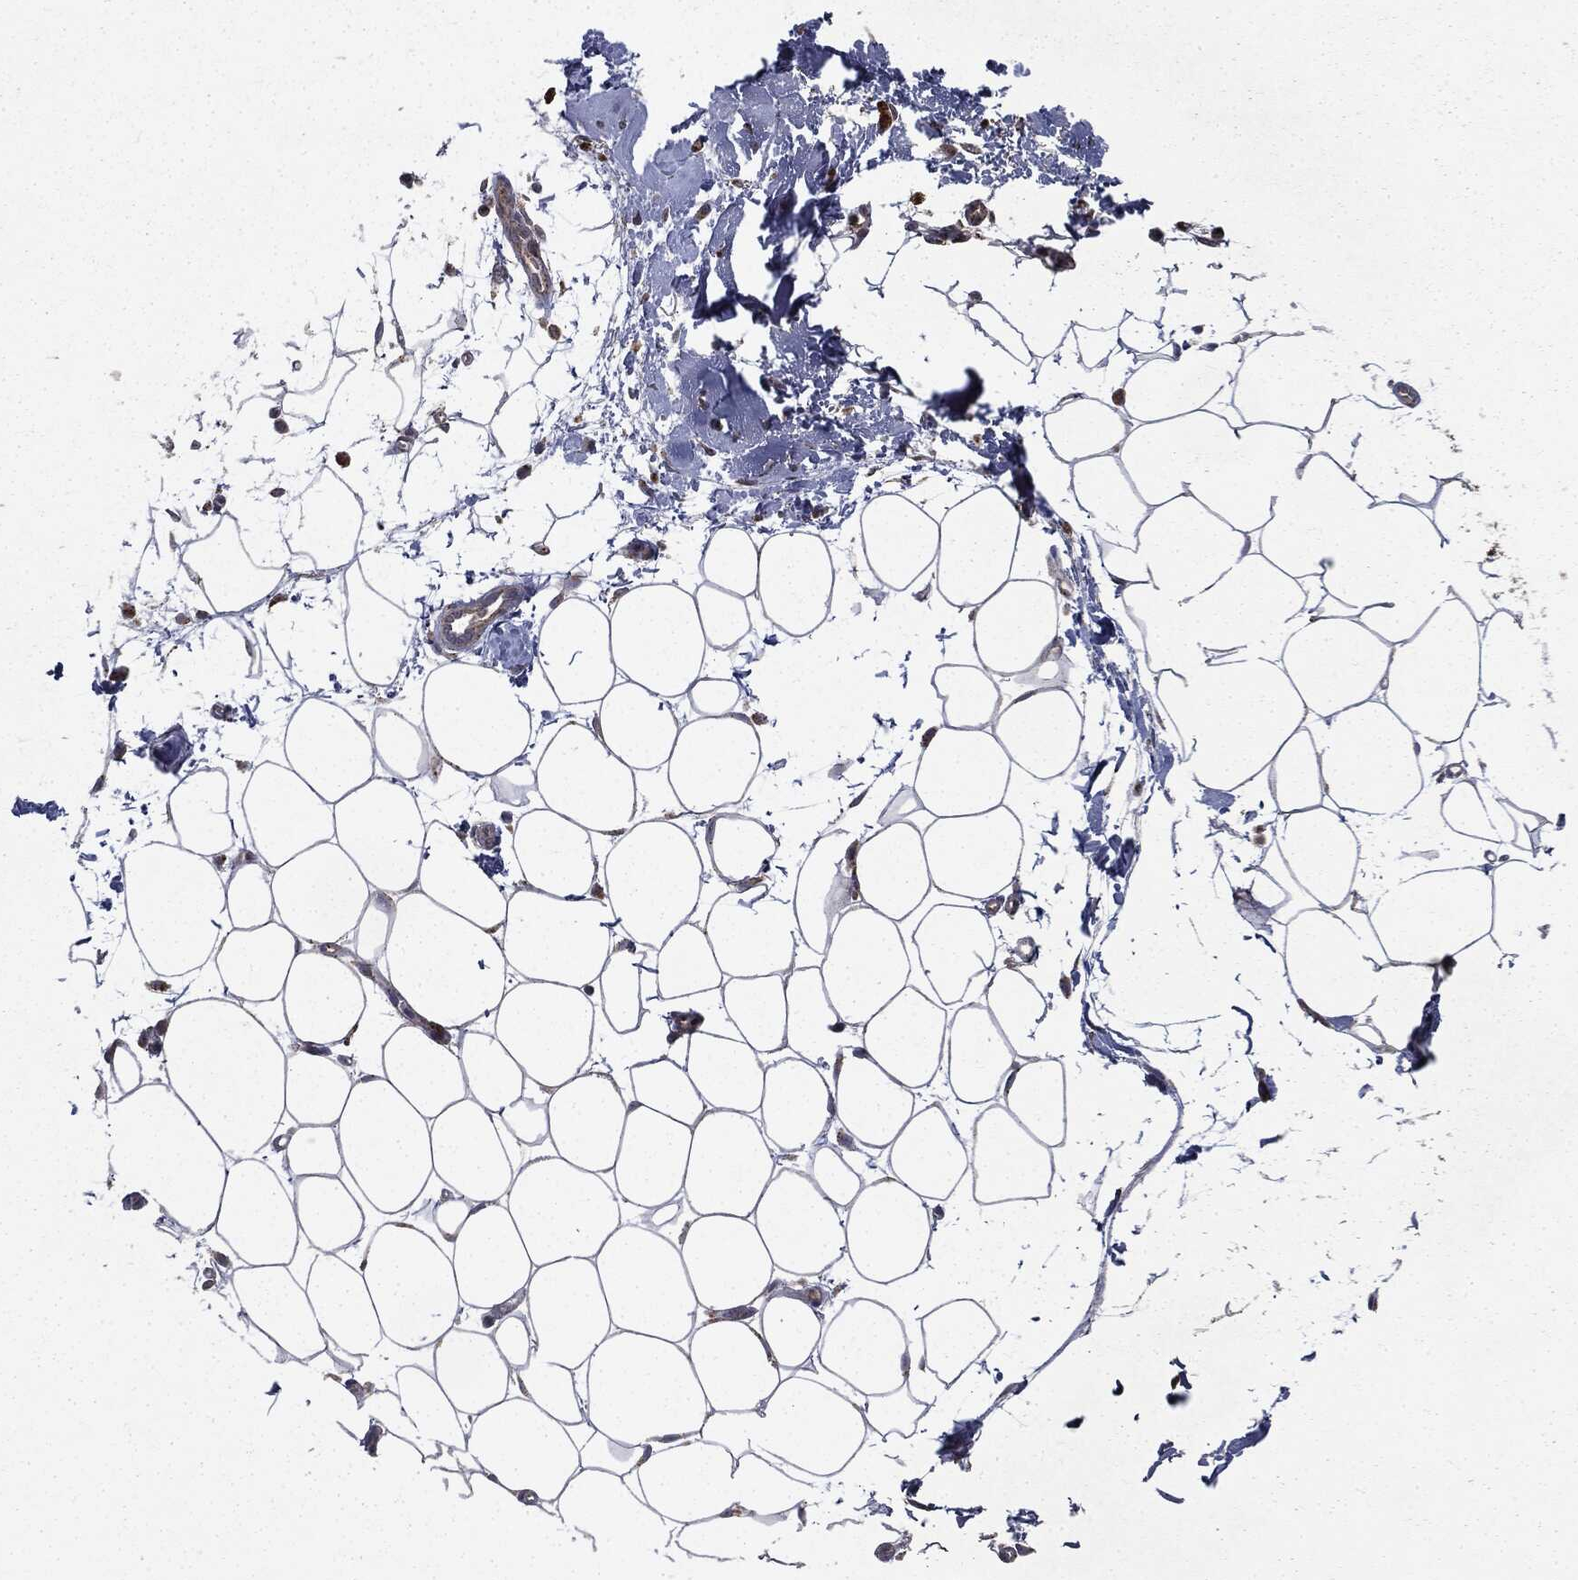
{"staining": {"intensity": "strong", "quantity": "25%-75%", "location": "cytoplasmic/membranous"}, "tissue": "melanoma", "cell_type": "Tumor cells", "image_type": "cancer", "snomed": [{"axis": "morphology", "description": "Malignant melanoma, NOS"}, {"axis": "topography", "description": "Skin"}], "caption": "A brown stain highlights strong cytoplasmic/membranous positivity of a protein in human malignant melanoma tumor cells. (brown staining indicates protein expression, while blue staining denotes nuclei).", "gene": "CTSA", "patient": {"sex": "female", "age": 86}}